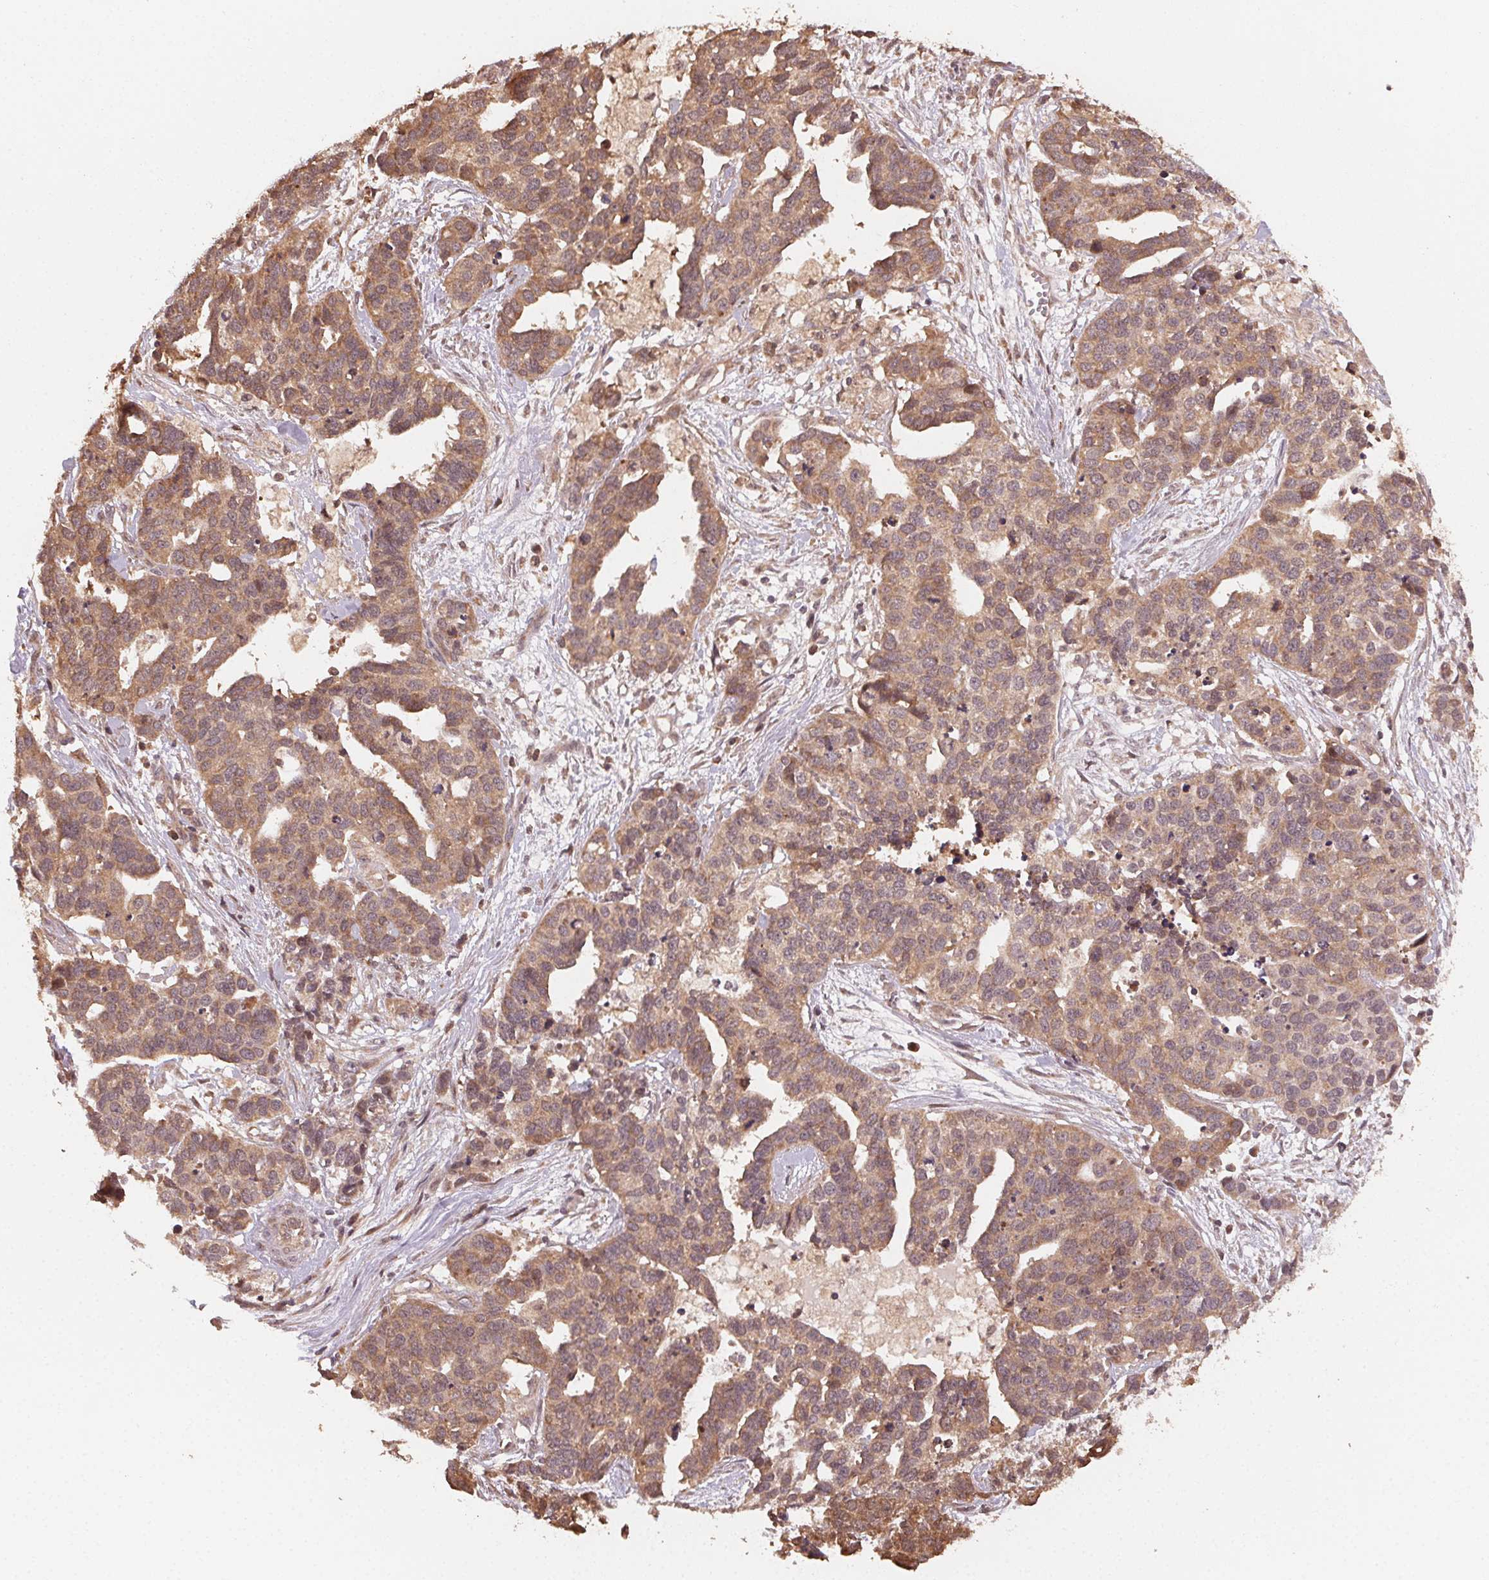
{"staining": {"intensity": "moderate", "quantity": ">75%", "location": "cytoplasmic/membranous"}, "tissue": "ovarian cancer", "cell_type": "Tumor cells", "image_type": "cancer", "snomed": [{"axis": "morphology", "description": "Carcinoma, endometroid"}, {"axis": "topography", "description": "Ovary"}], "caption": "High-magnification brightfield microscopy of endometroid carcinoma (ovarian) stained with DAB (brown) and counterstained with hematoxylin (blue). tumor cells exhibit moderate cytoplasmic/membranous positivity is seen in approximately>75% of cells.", "gene": "WBP2", "patient": {"sex": "female", "age": 65}}